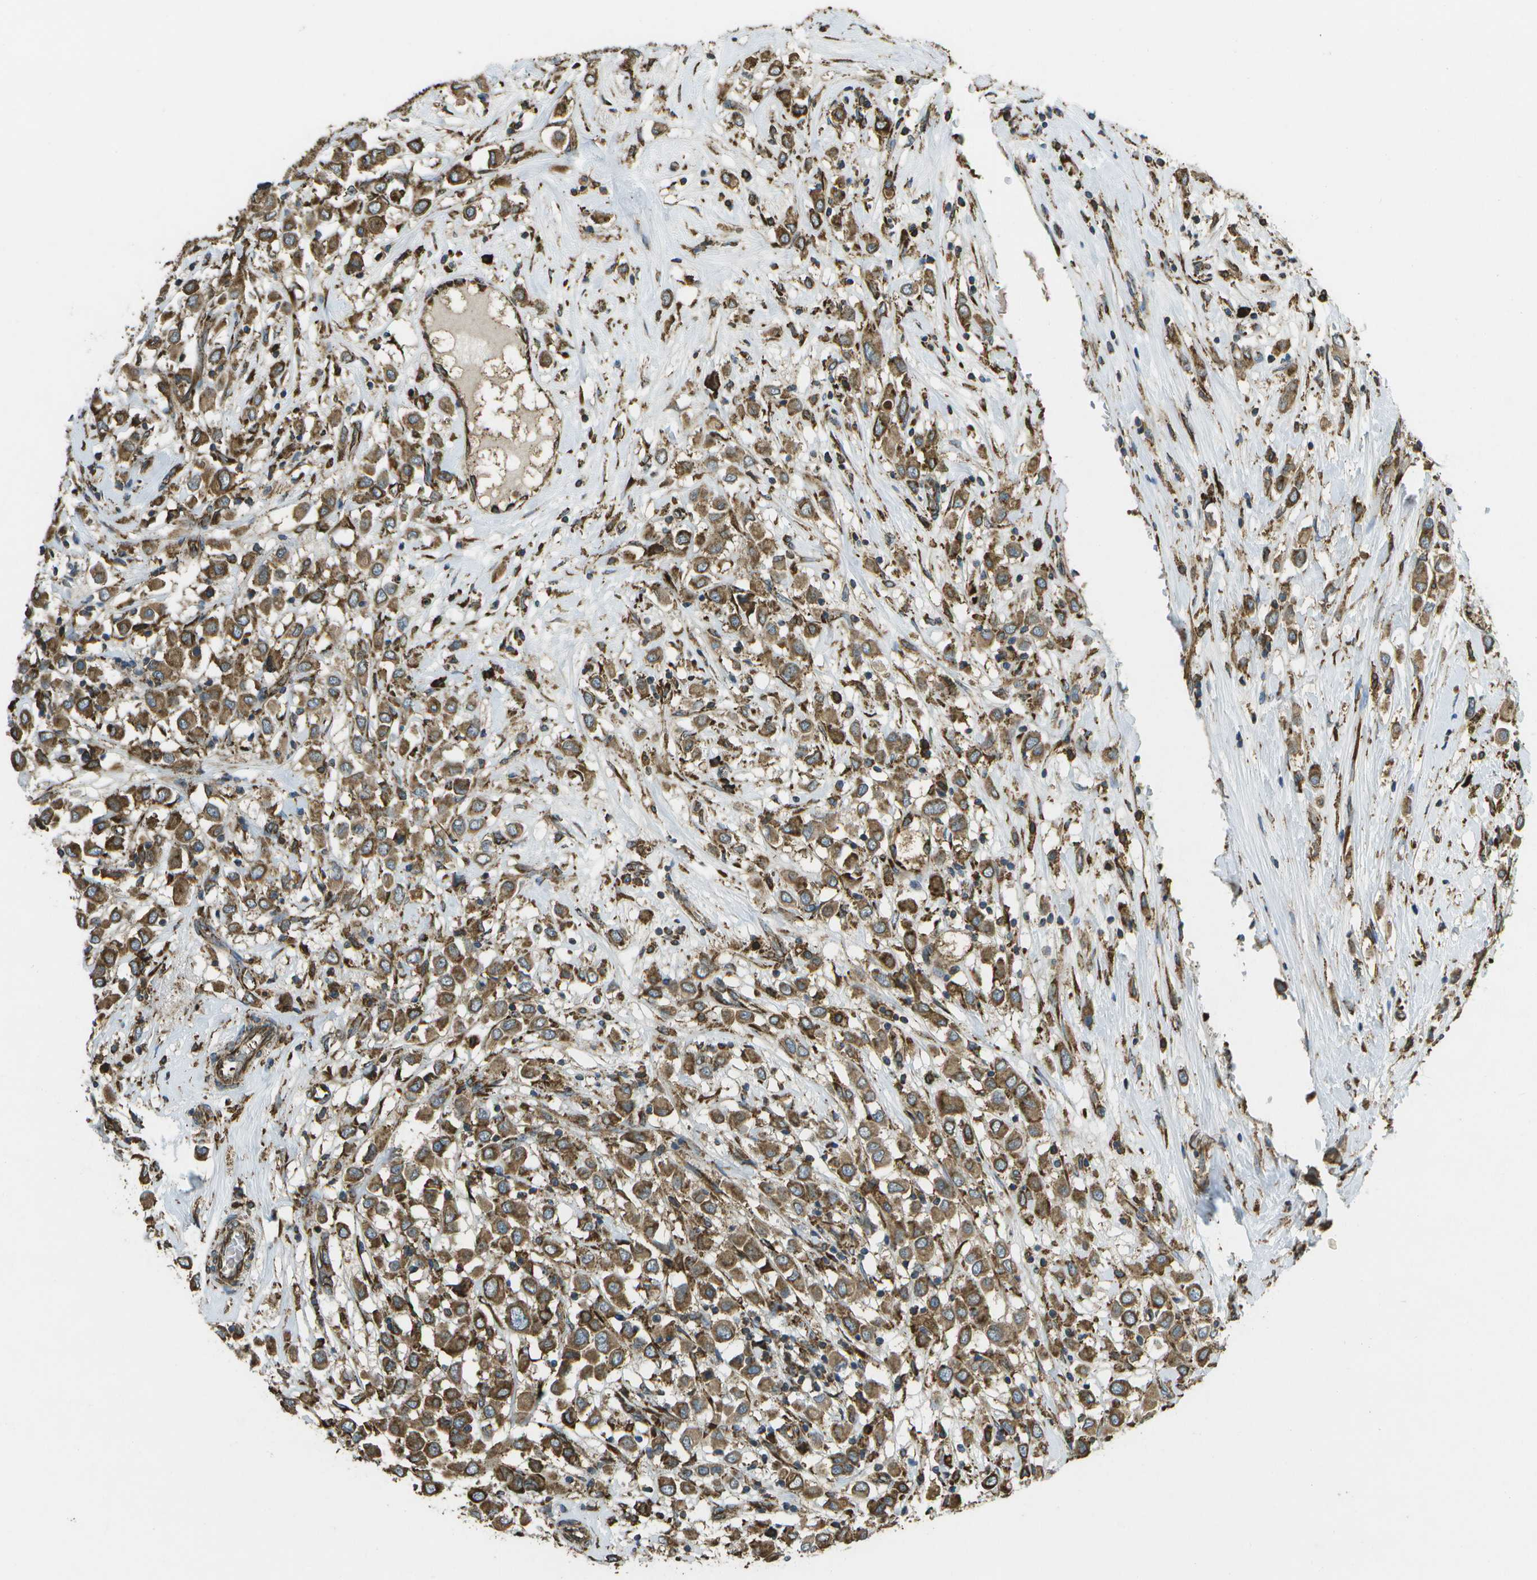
{"staining": {"intensity": "strong", "quantity": ">75%", "location": "cytoplasmic/membranous"}, "tissue": "breast cancer", "cell_type": "Tumor cells", "image_type": "cancer", "snomed": [{"axis": "morphology", "description": "Duct carcinoma"}, {"axis": "topography", "description": "Breast"}], "caption": "A brown stain labels strong cytoplasmic/membranous positivity of a protein in breast intraductal carcinoma tumor cells.", "gene": "PDIA4", "patient": {"sex": "female", "age": 61}}